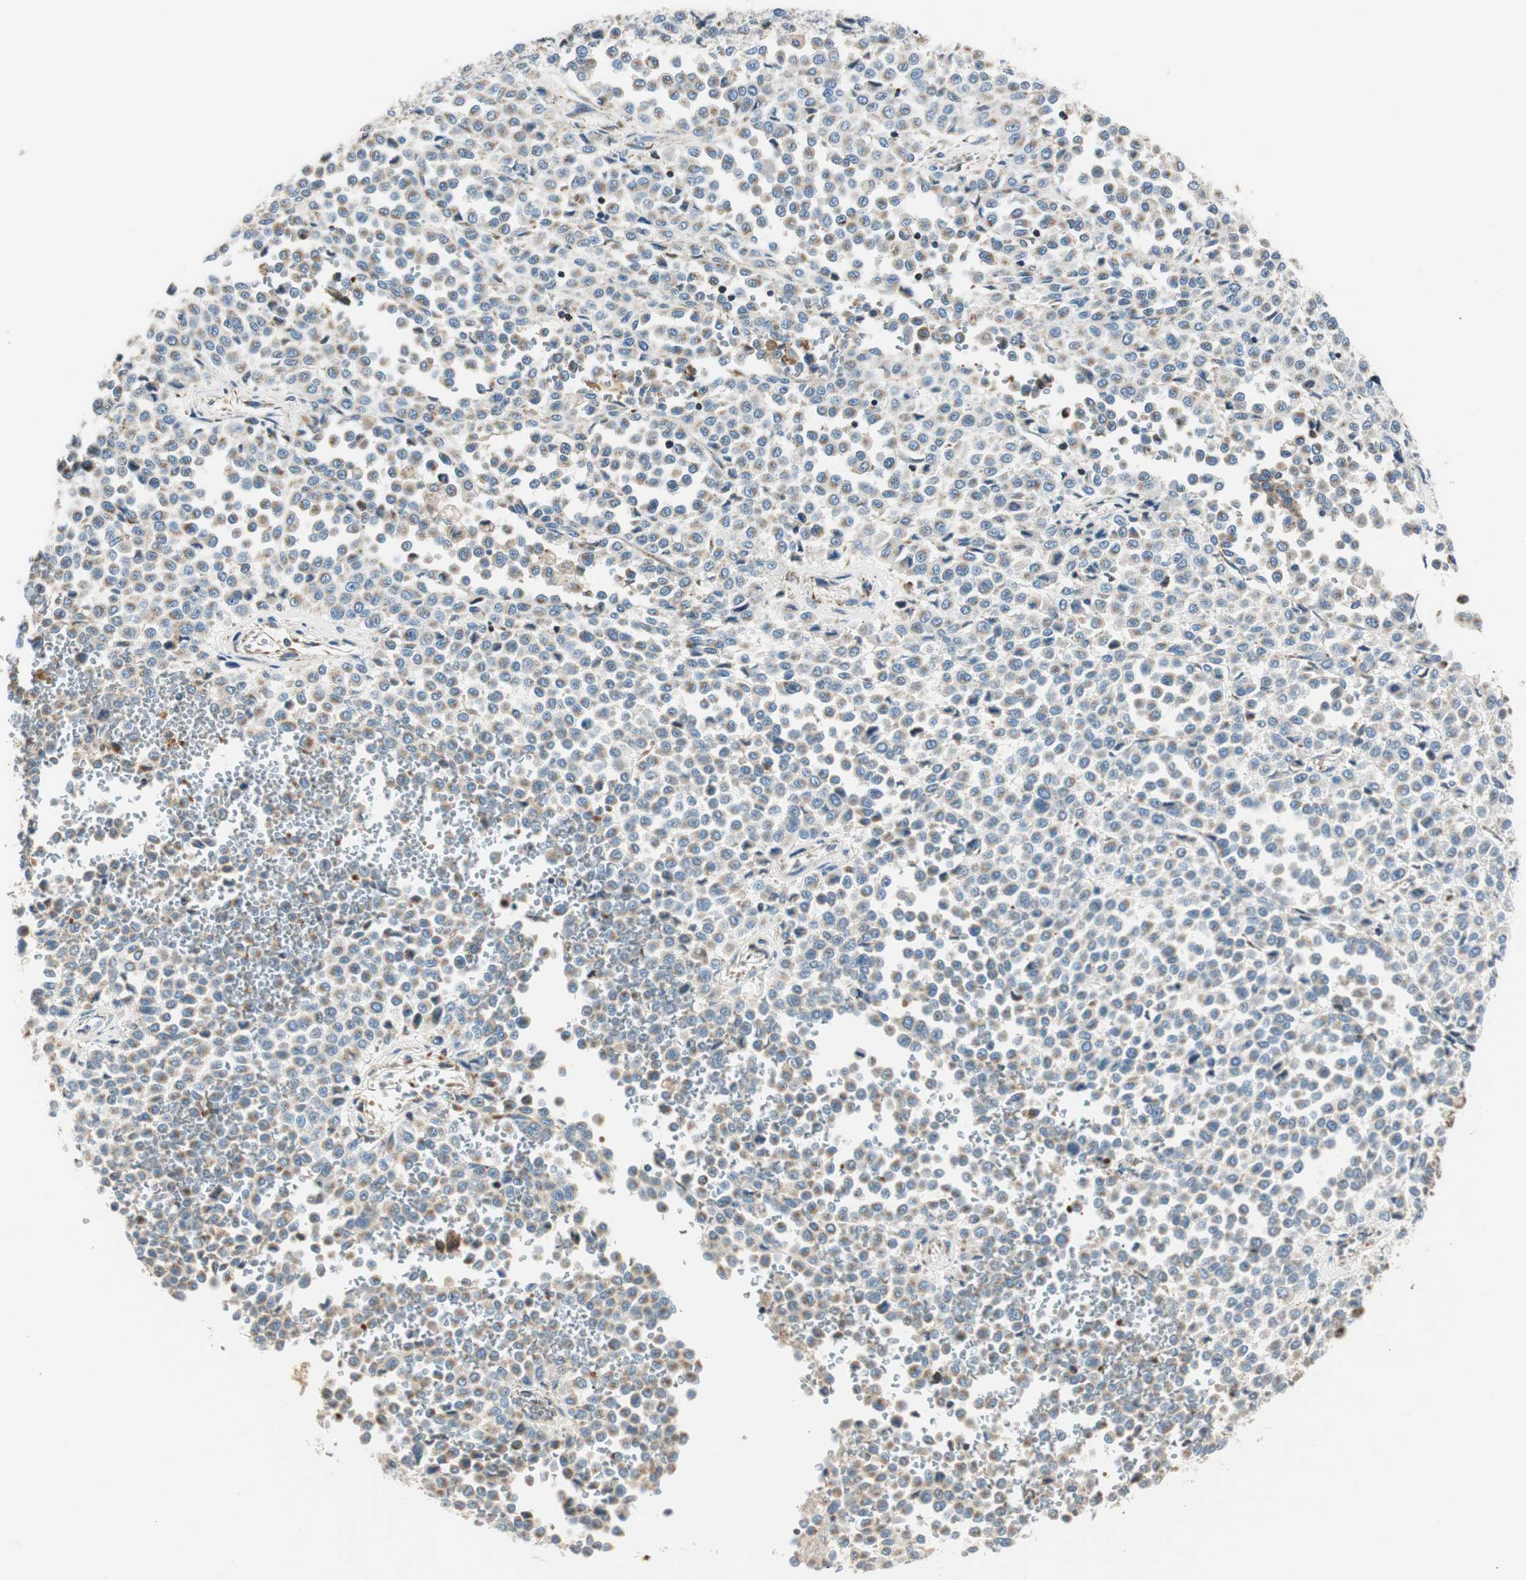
{"staining": {"intensity": "weak", "quantity": ">75%", "location": "cytoplasmic/membranous"}, "tissue": "melanoma", "cell_type": "Tumor cells", "image_type": "cancer", "snomed": [{"axis": "morphology", "description": "Malignant melanoma, Metastatic site"}, {"axis": "topography", "description": "Pancreas"}], "caption": "Approximately >75% of tumor cells in melanoma exhibit weak cytoplasmic/membranous protein positivity as visualized by brown immunohistochemical staining.", "gene": "RORB", "patient": {"sex": "female", "age": 30}}